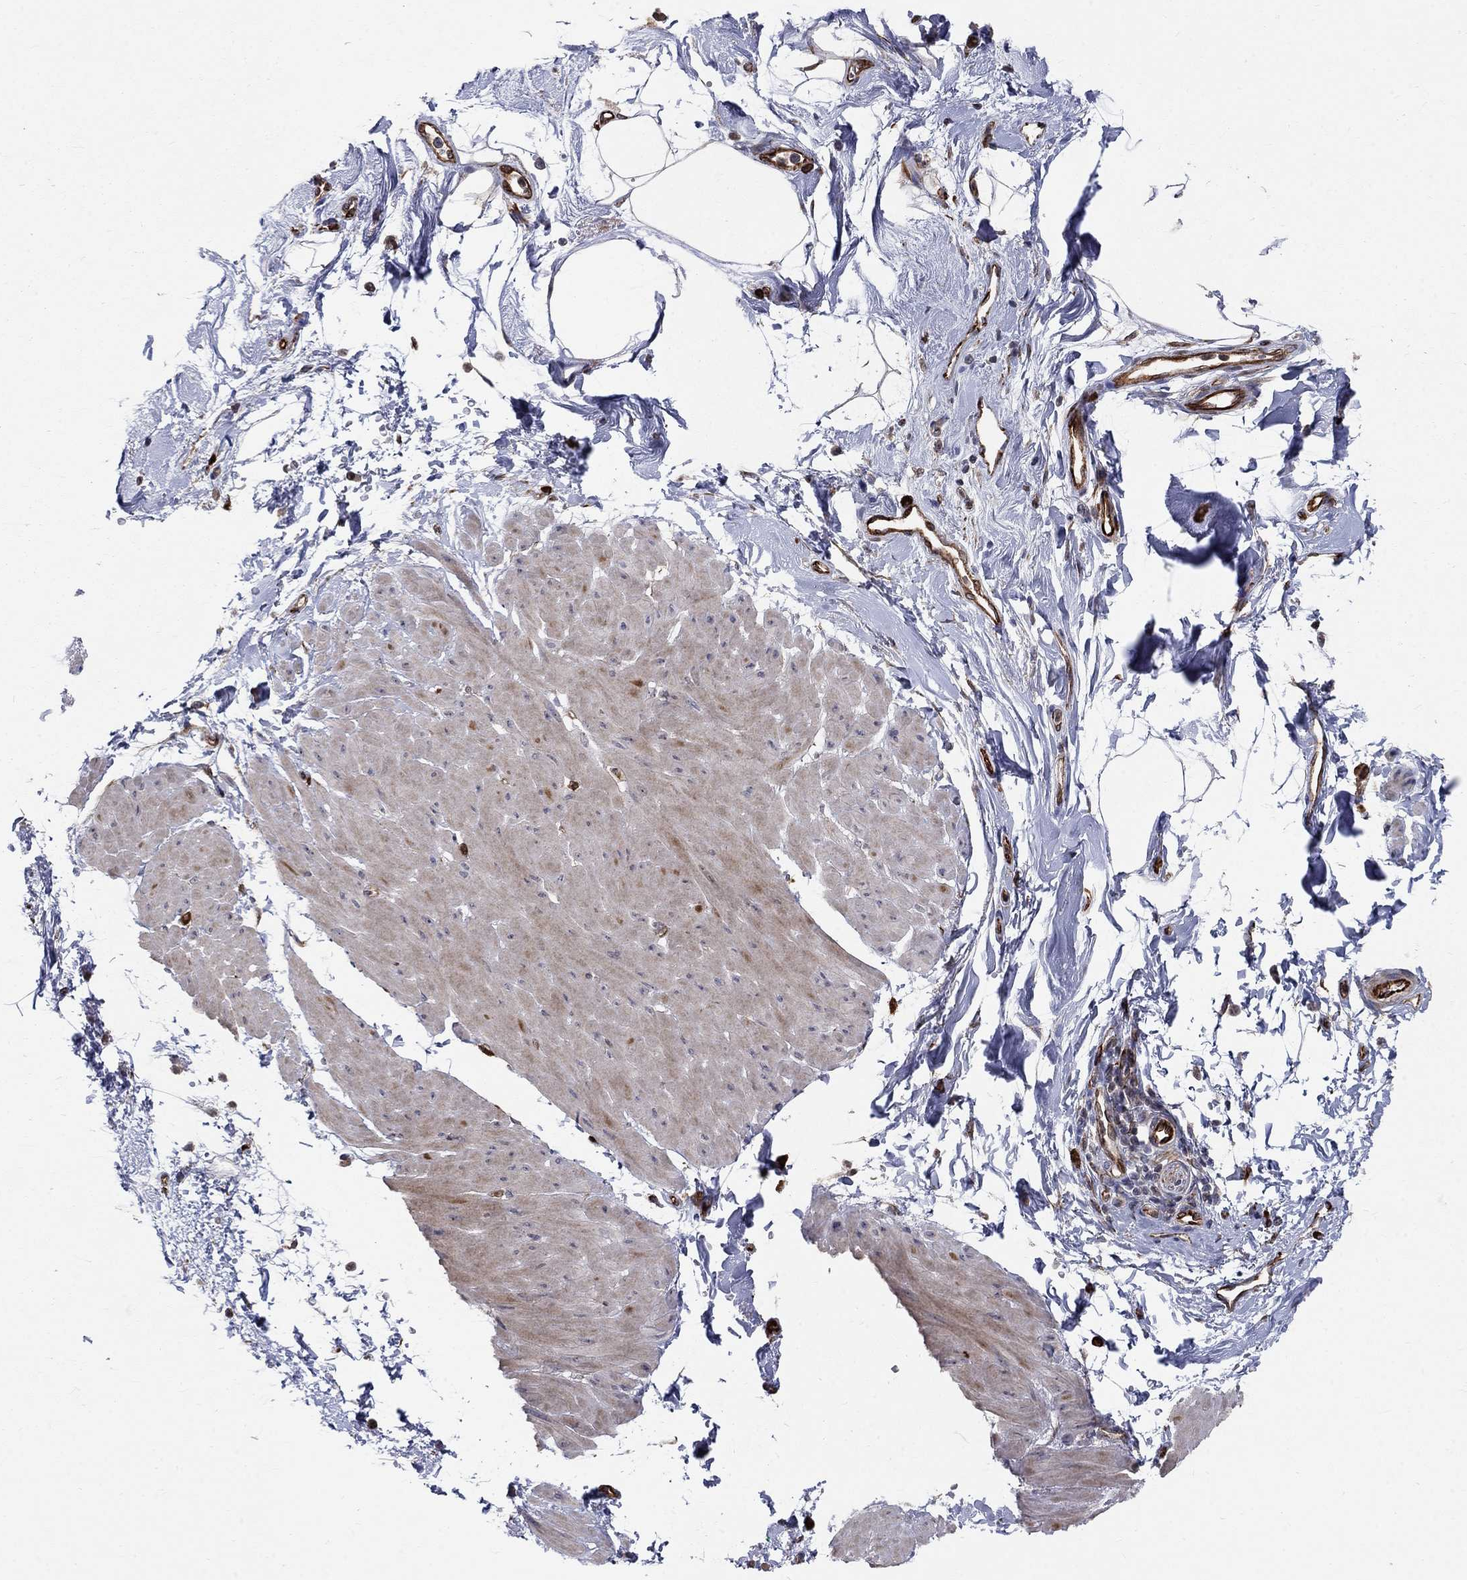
{"staining": {"intensity": "weak", "quantity": "<25%", "location": "cytoplasmic/membranous"}, "tissue": "smooth muscle", "cell_type": "Smooth muscle cells", "image_type": "normal", "snomed": [{"axis": "morphology", "description": "Normal tissue, NOS"}, {"axis": "topography", "description": "Adipose tissue"}, {"axis": "topography", "description": "Smooth muscle"}, {"axis": "topography", "description": "Peripheral nerve tissue"}], "caption": "Immunohistochemical staining of normal human smooth muscle demonstrates no significant staining in smooth muscle cells. (Brightfield microscopy of DAB IHC at high magnification).", "gene": "MSRA", "patient": {"sex": "male", "age": 83}}